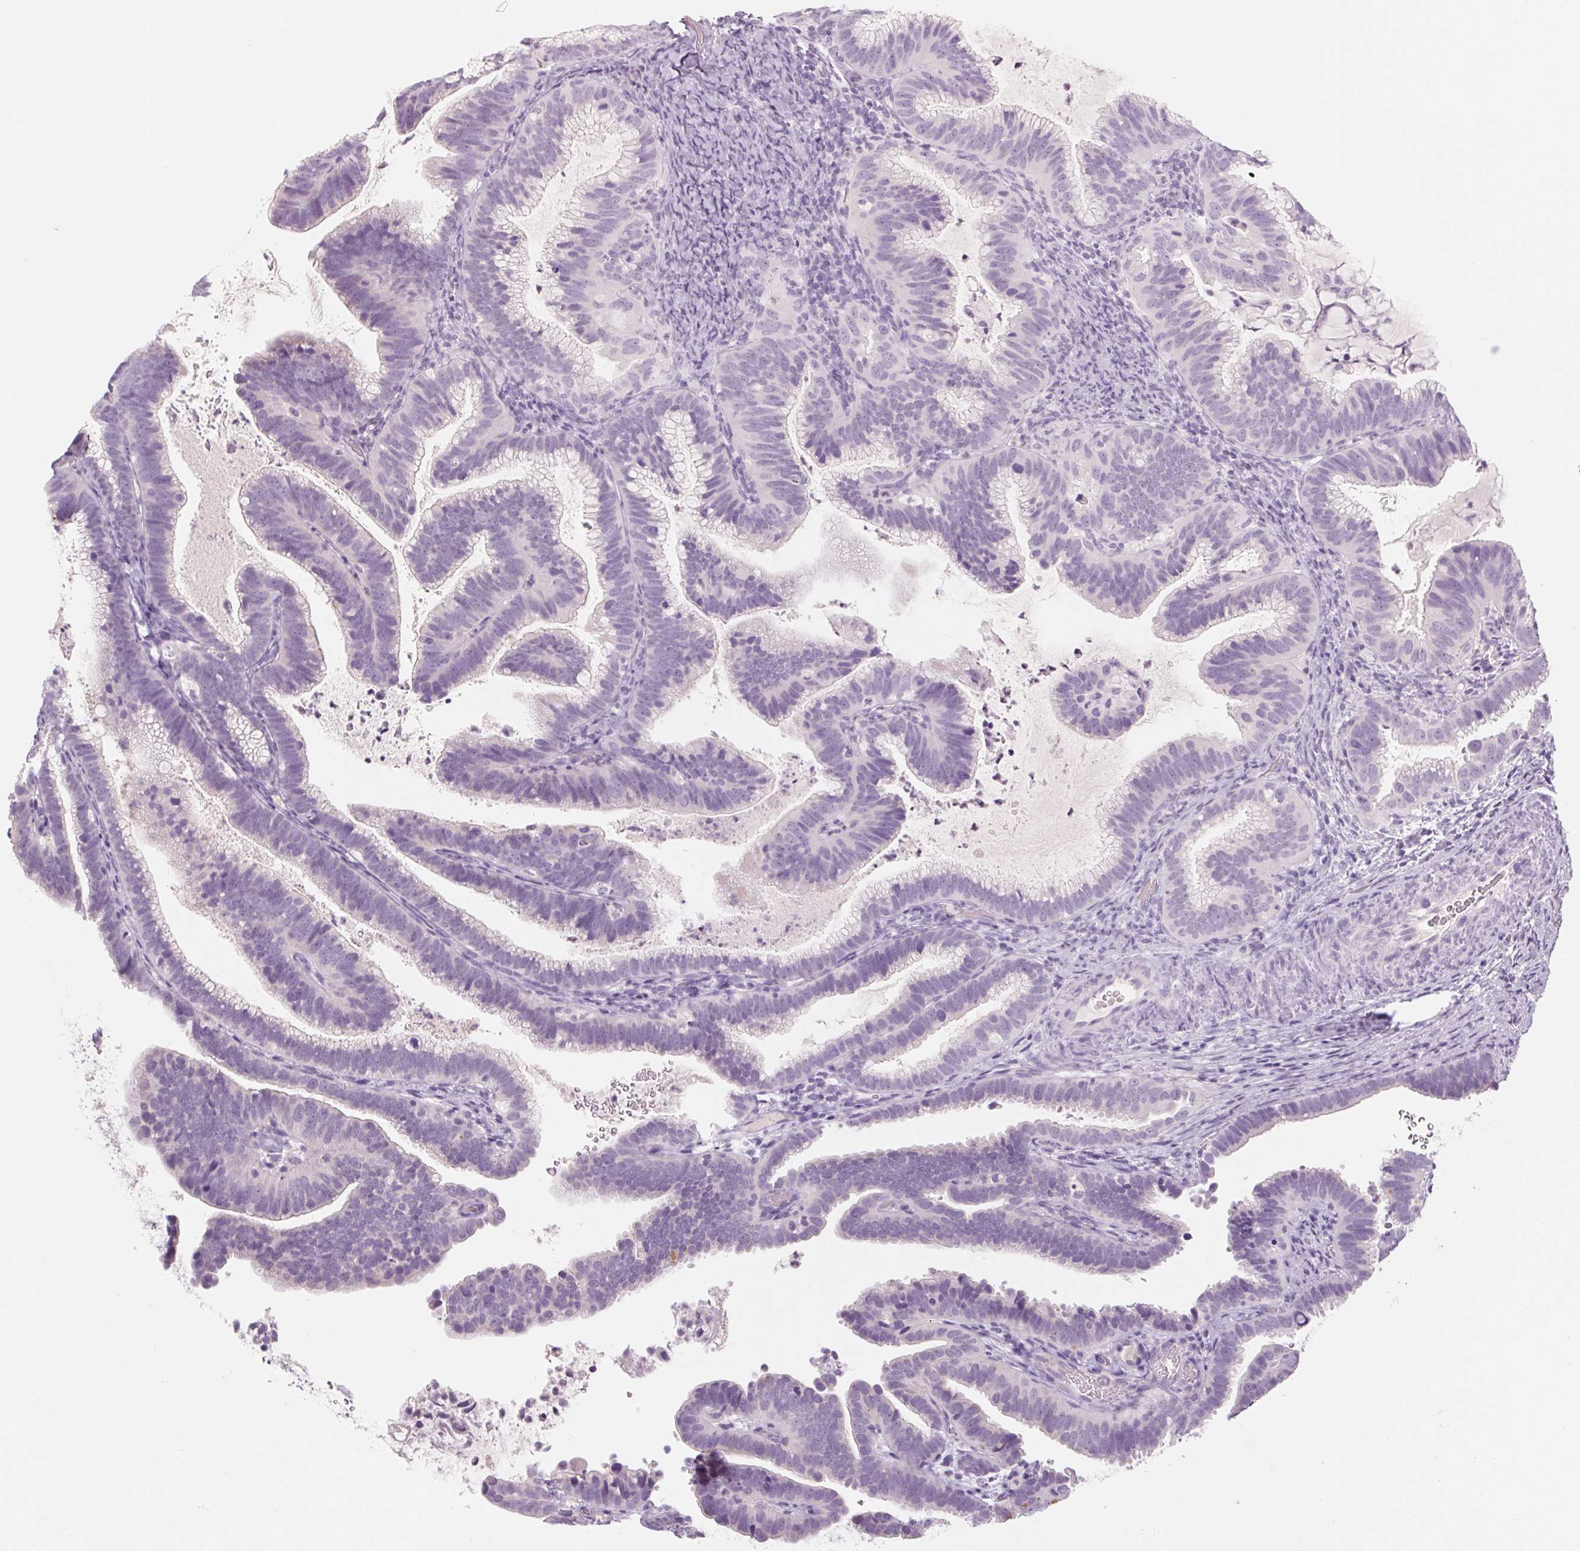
{"staining": {"intensity": "negative", "quantity": "none", "location": "none"}, "tissue": "cervical cancer", "cell_type": "Tumor cells", "image_type": "cancer", "snomed": [{"axis": "morphology", "description": "Adenocarcinoma, NOS"}, {"axis": "topography", "description": "Cervix"}], "caption": "Tumor cells are negative for protein expression in human cervical cancer (adenocarcinoma).", "gene": "RPTN", "patient": {"sex": "female", "age": 61}}